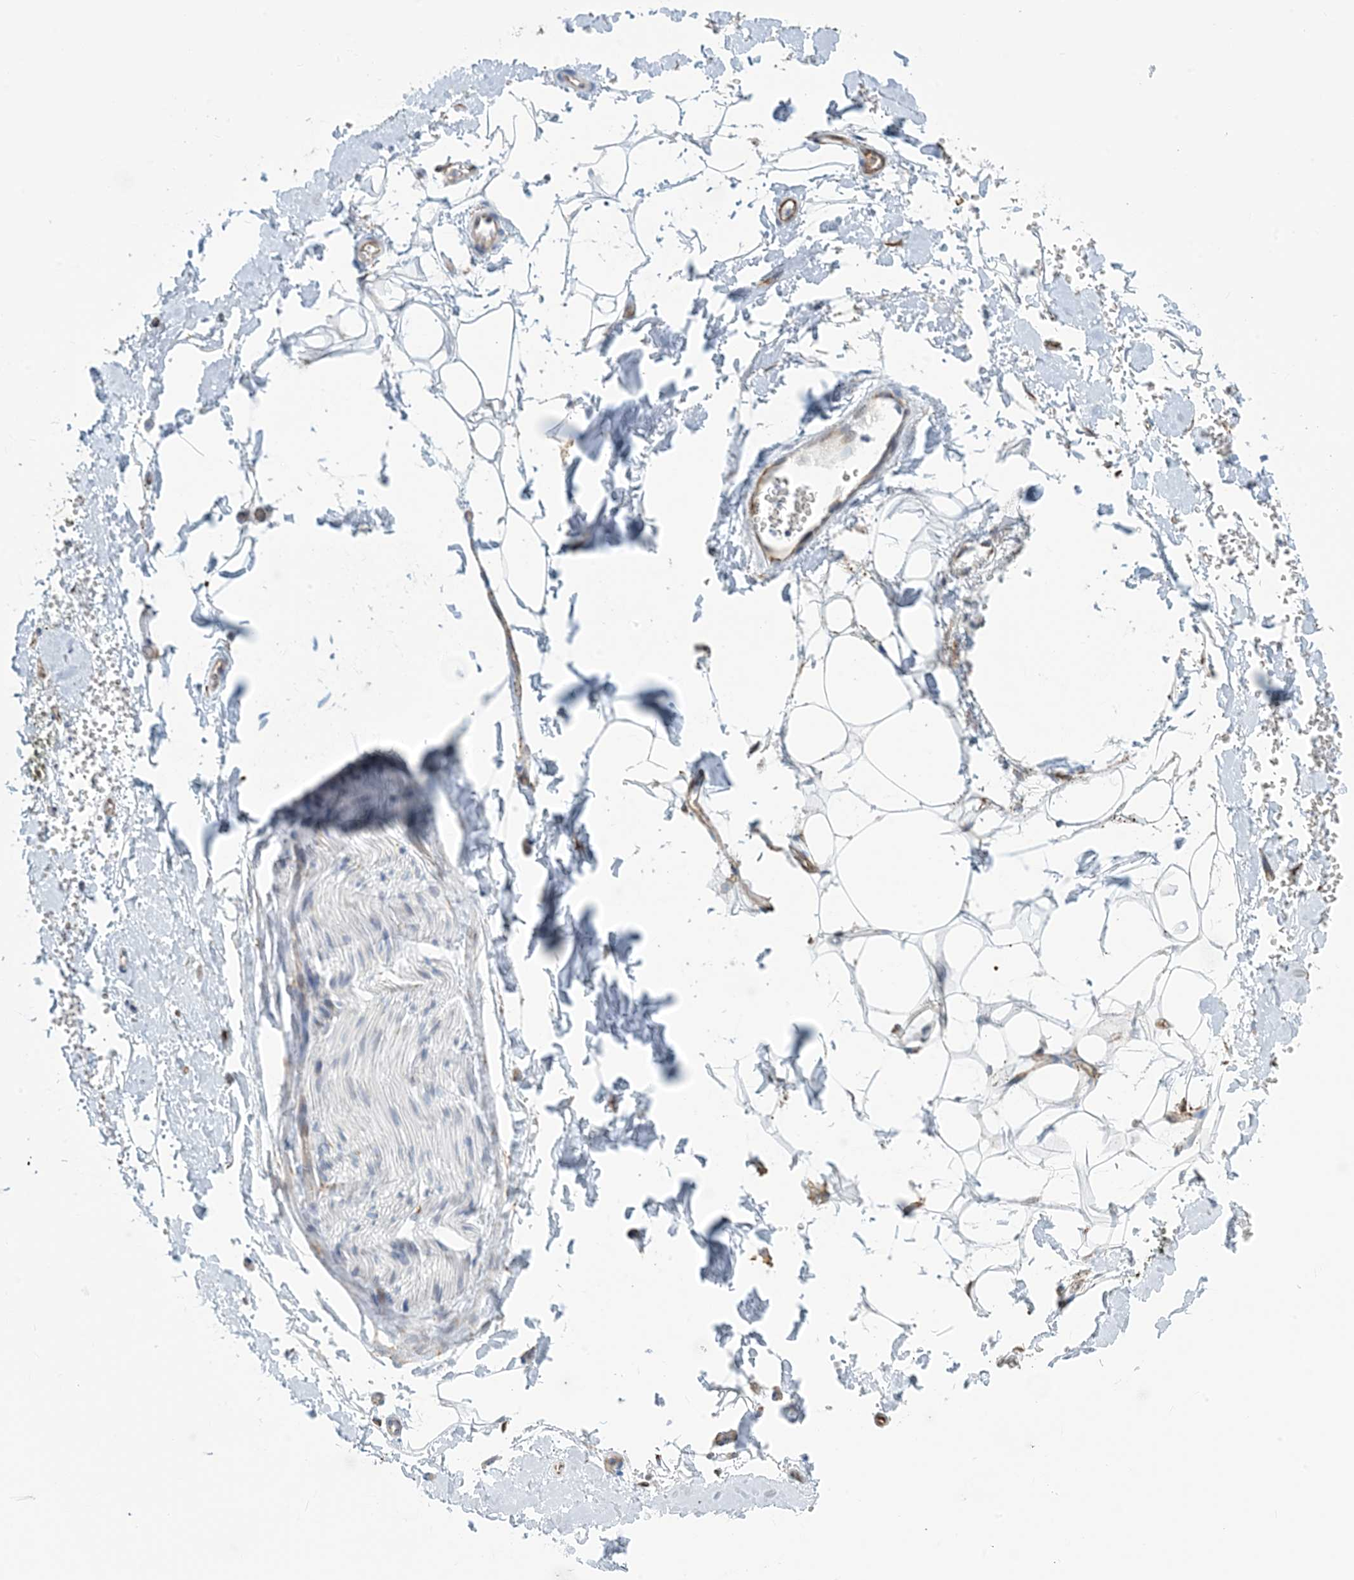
{"staining": {"intensity": "negative", "quantity": "none", "location": "none"}, "tissue": "adipose tissue", "cell_type": "Adipocytes", "image_type": "normal", "snomed": [{"axis": "morphology", "description": "Normal tissue, NOS"}, {"axis": "morphology", "description": "Adenocarcinoma, NOS"}, {"axis": "topography", "description": "Pancreas"}, {"axis": "topography", "description": "Peripheral nerve tissue"}], "caption": "Adipose tissue was stained to show a protein in brown. There is no significant staining in adipocytes. Nuclei are stained in blue.", "gene": "CCDC14", "patient": {"sex": "male", "age": 59}}